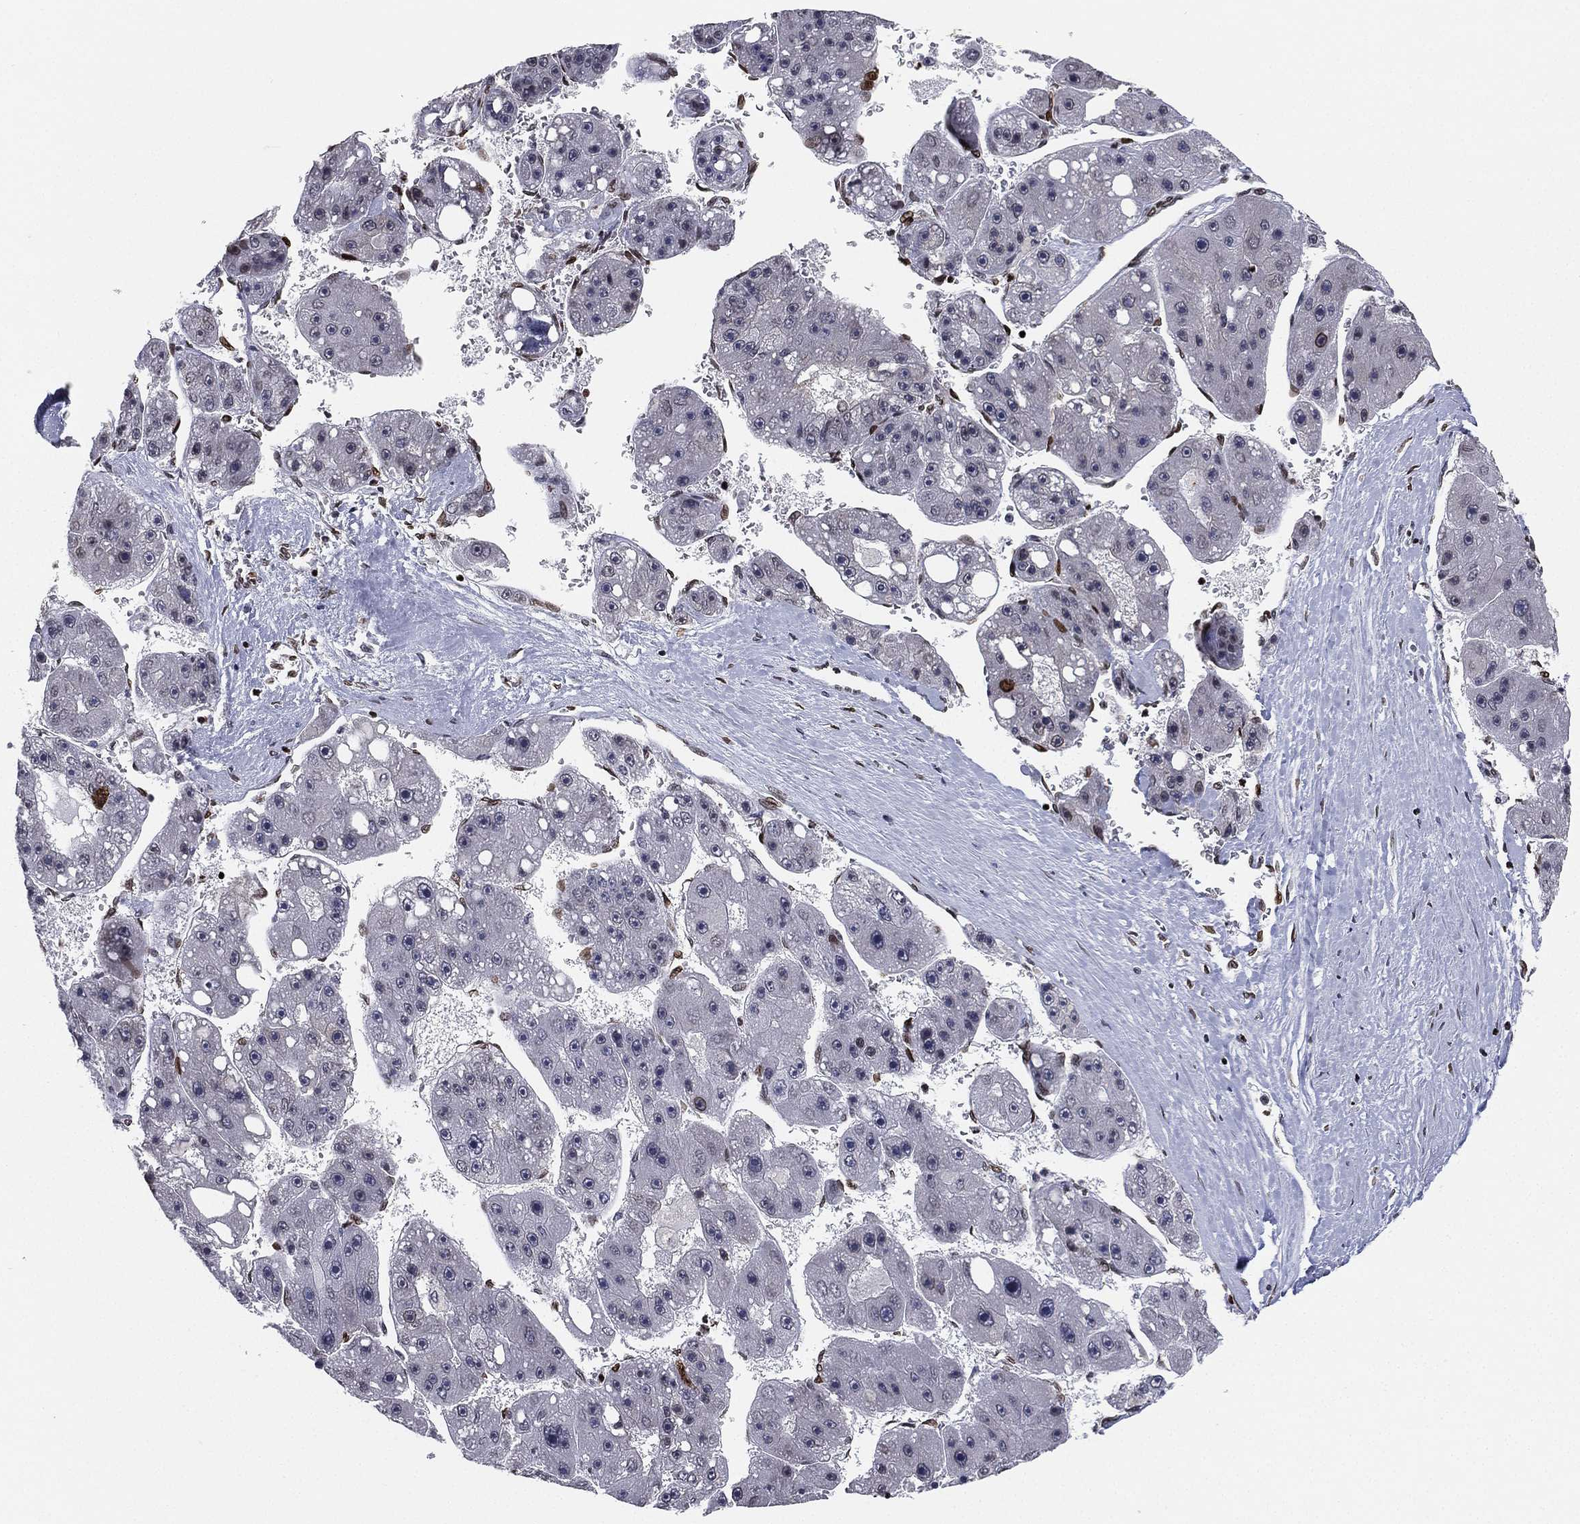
{"staining": {"intensity": "negative", "quantity": "none", "location": "none"}, "tissue": "liver cancer", "cell_type": "Tumor cells", "image_type": "cancer", "snomed": [{"axis": "morphology", "description": "Carcinoma, Hepatocellular, NOS"}, {"axis": "topography", "description": "Liver"}], "caption": "Tumor cells are negative for brown protein staining in hepatocellular carcinoma (liver). (DAB immunohistochemistry (IHC) with hematoxylin counter stain).", "gene": "LMNB1", "patient": {"sex": "female", "age": 61}}